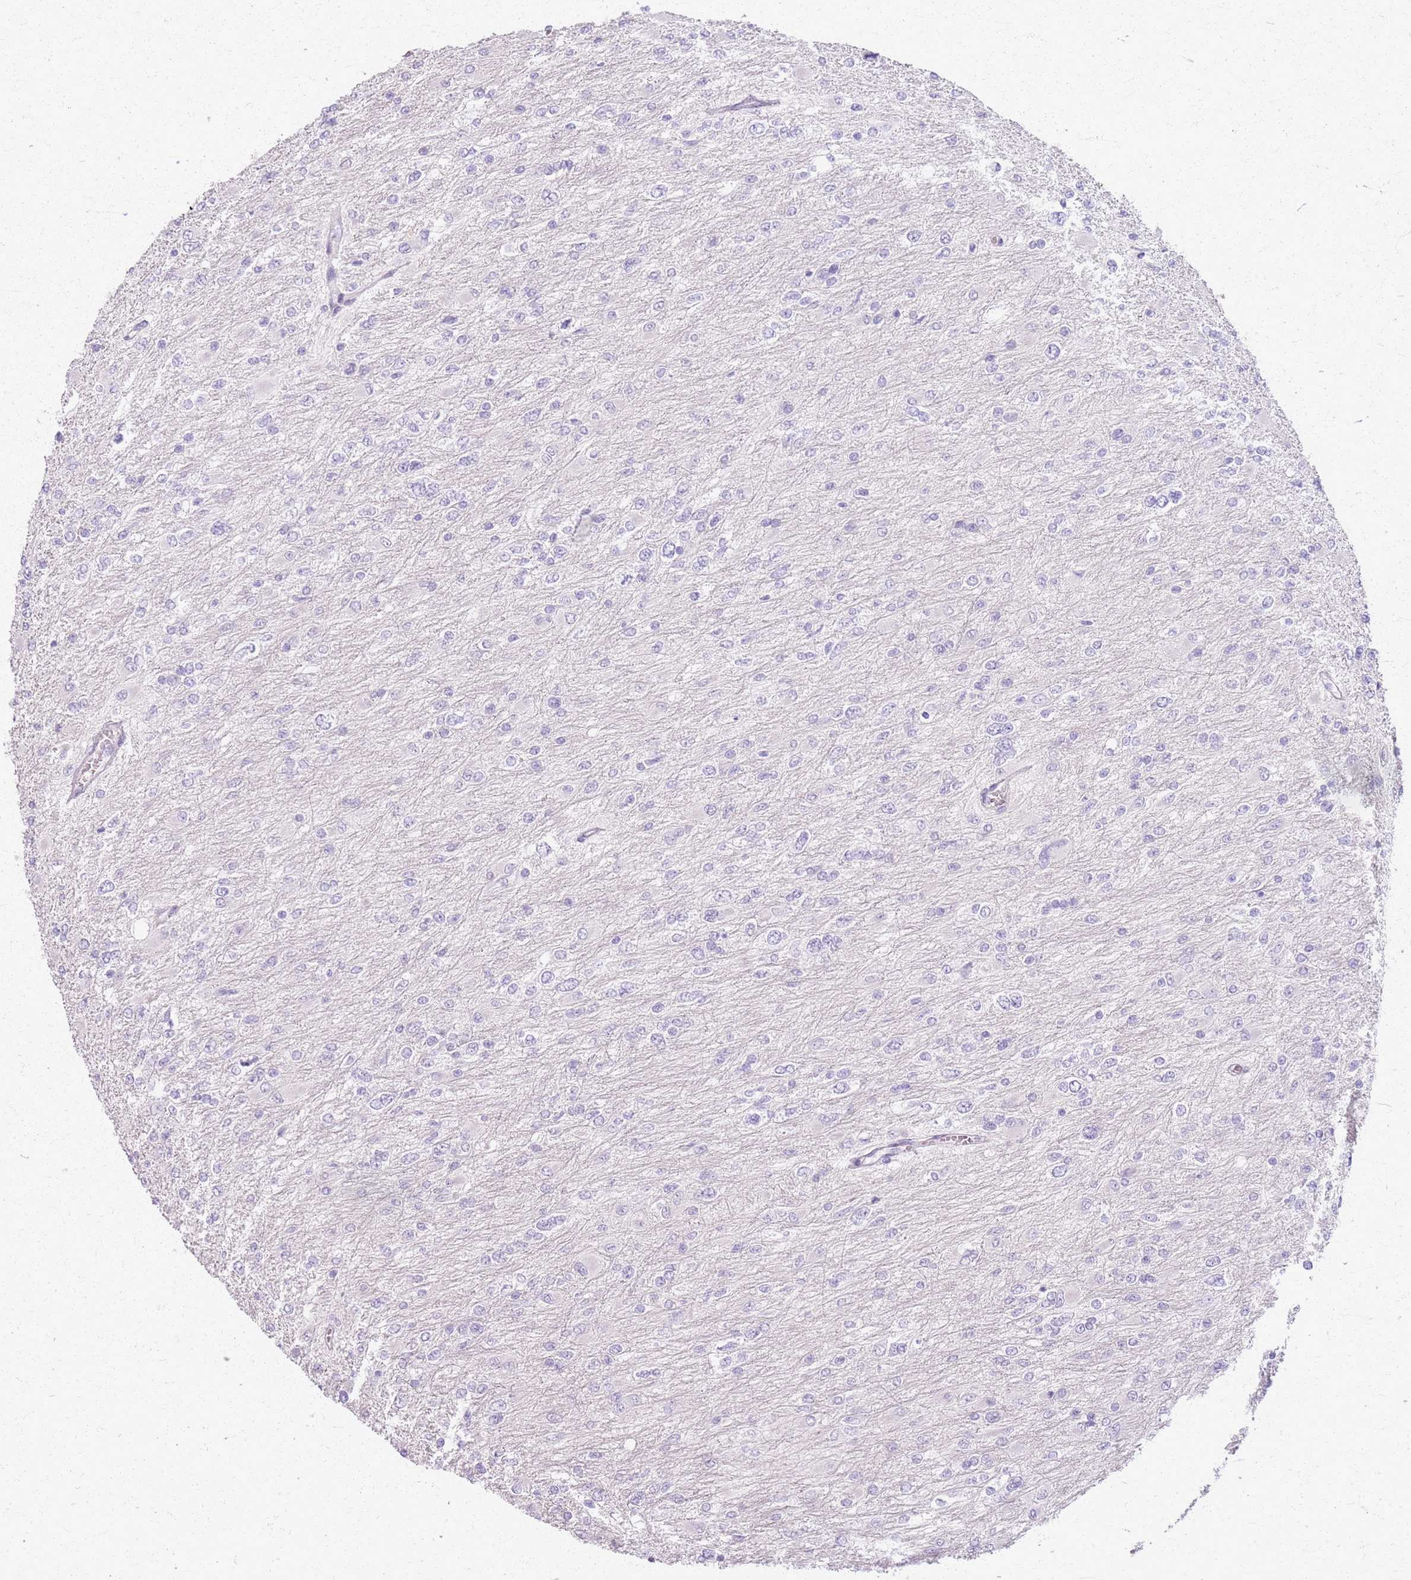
{"staining": {"intensity": "negative", "quantity": "none", "location": "none"}, "tissue": "glioma", "cell_type": "Tumor cells", "image_type": "cancer", "snomed": [{"axis": "morphology", "description": "Glioma, malignant, High grade"}, {"axis": "topography", "description": "Cerebral cortex"}], "caption": "DAB immunohistochemical staining of human glioma exhibits no significant expression in tumor cells.", "gene": "CSRP3", "patient": {"sex": "female", "age": 36}}